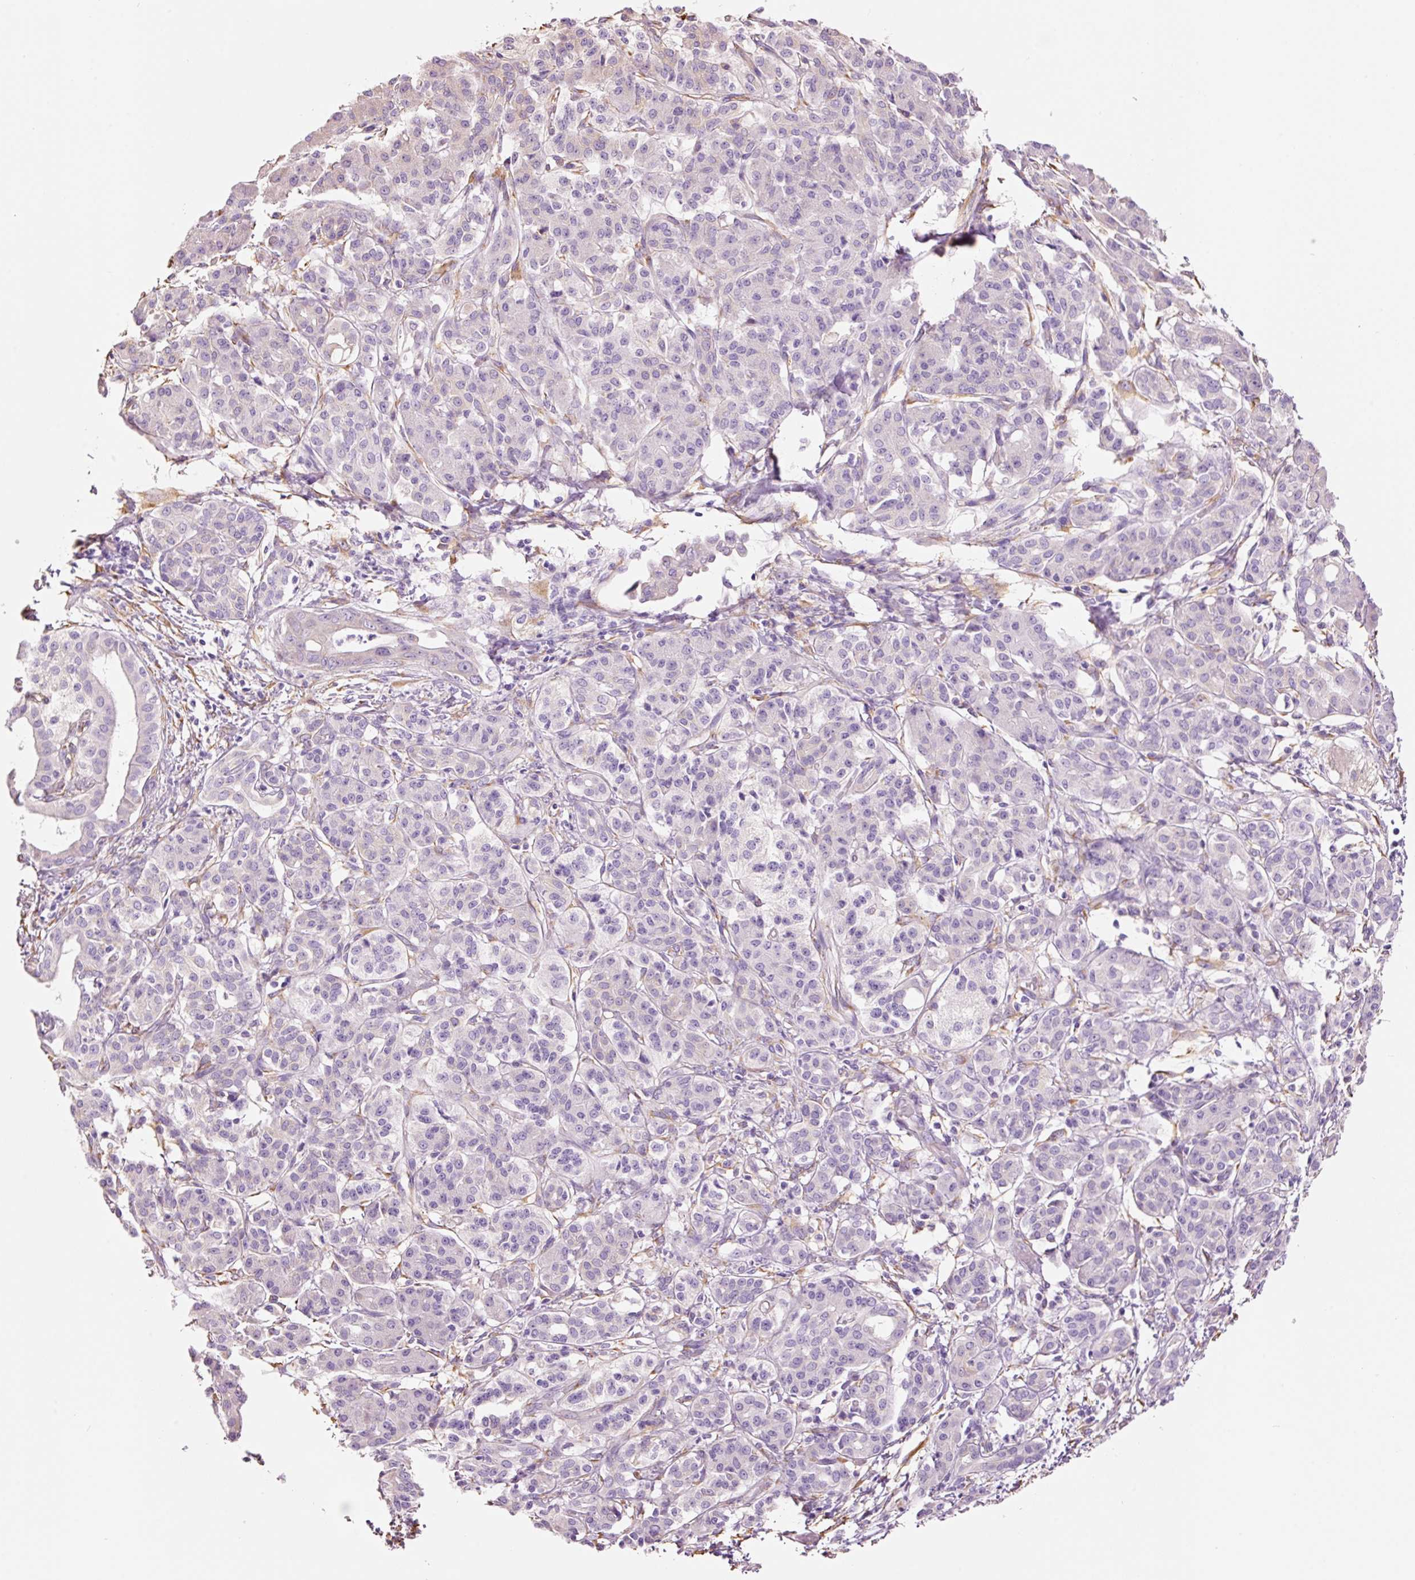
{"staining": {"intensity": "negative", "quantity": "none", "location": "none"}, "tissue": "pancreatic cancer", "cell_type": "Tumor cells", "image_type": "cancer", "snomed": [{"axis": "morphology", "description": "Adenocarcinoma, NOS"}, {"axis": "topography", "description": "Pancreas"}], "caption": "An immunohistochemistry photomicrograph of pancreatic cancer (adenocarcinoma) is shown. There is no staining in tumor cells of pancreatic cancer (adenocarcinoma).", "gene": "GCG", "patient": {"sex": "male", "age": 58}}